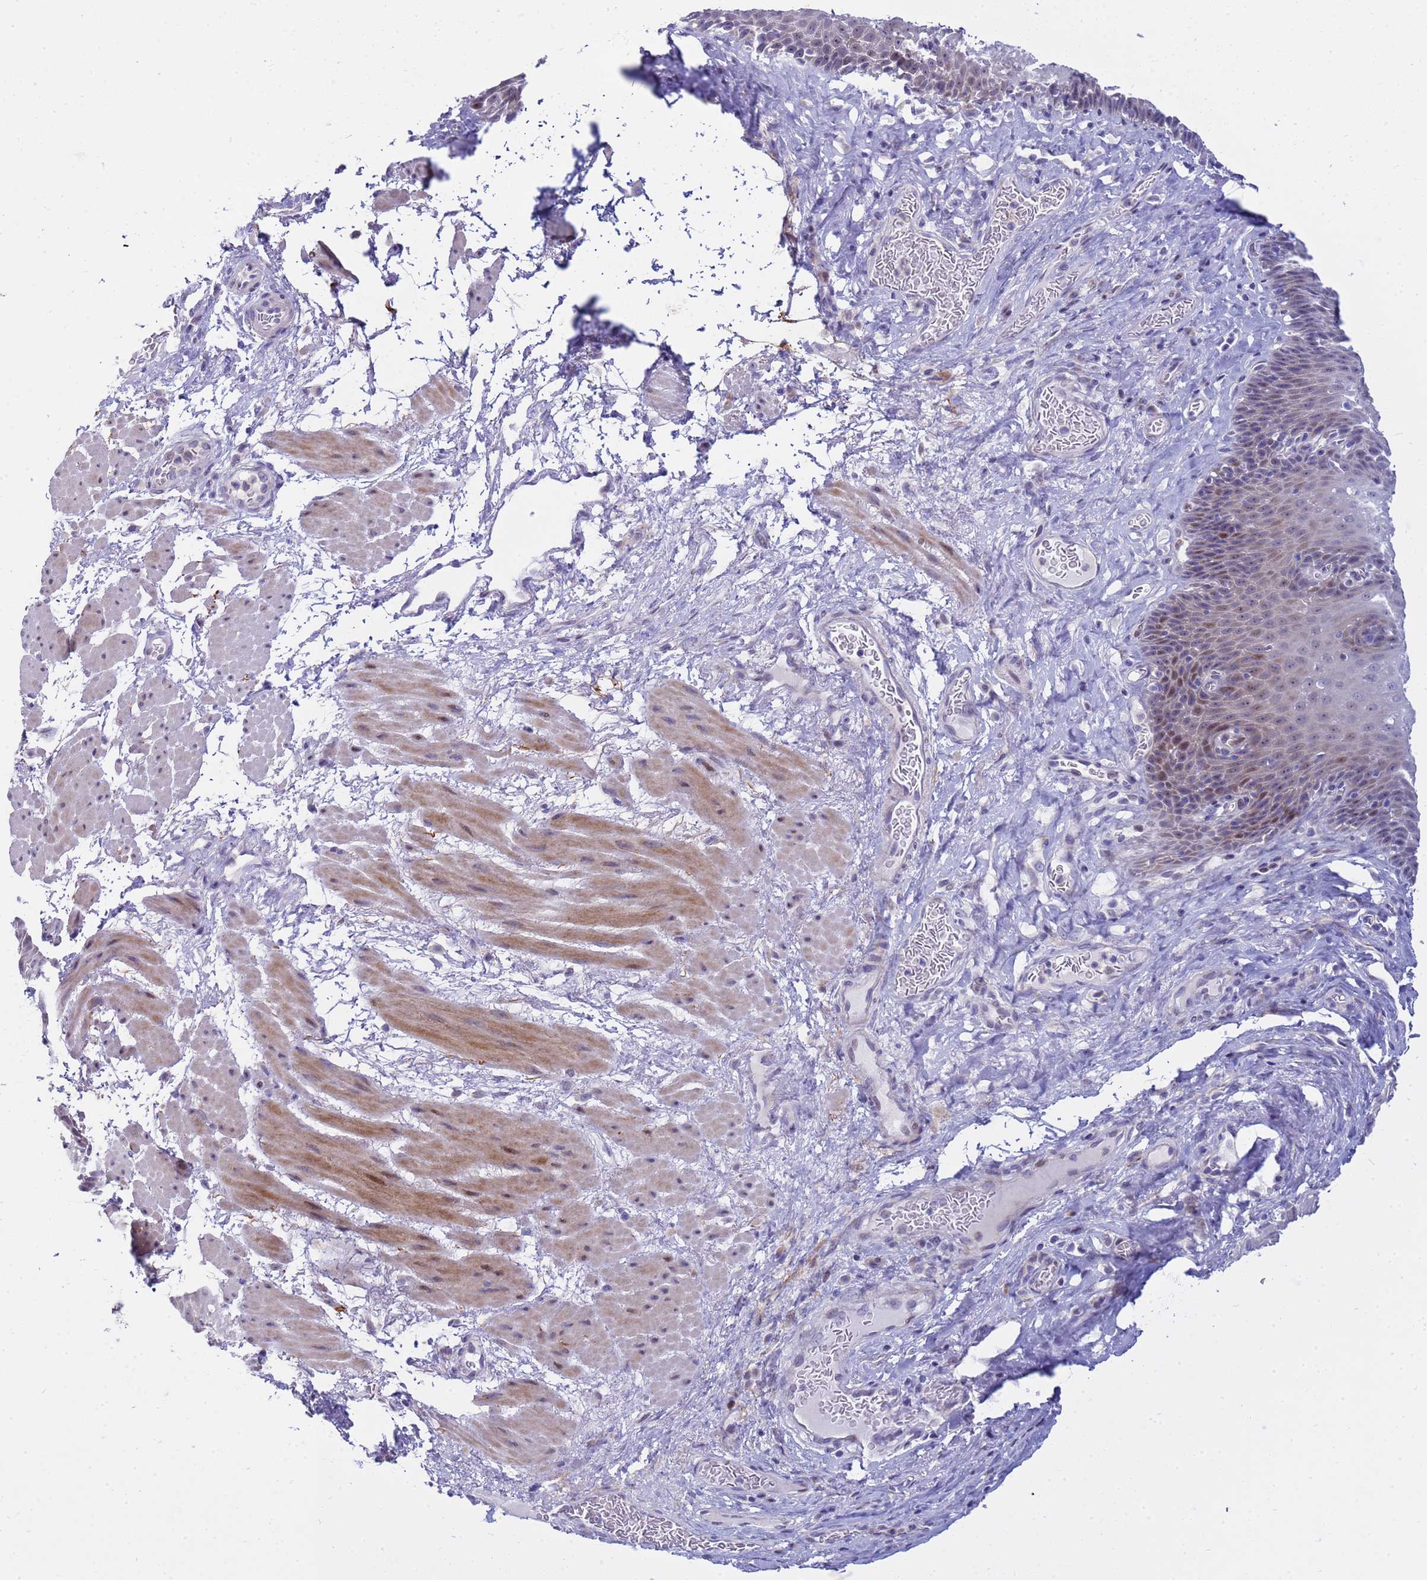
{"staining": {"intensity": "moderate", "quantity": "<25%", "location": "nuclear"}, "tissue": "esophagus", "cell_type": "Squamous epithelial cells", "image_type": "normal", "snomed": [{"axis": "morphology", "description": "Normal tissue, NOS"}, {"axis": "topography", "description": "Esophagus"}], "caption": "Brown immunohistochemical staining in benign human esophagus displays moderate nuclear staining in about <25% of squamous epithelial cells. (DAB (3,3'-diaminobenzidine) IHC with brightfield microscopy, high magnification).", "gene": "LRATD1", "patient": {"sex": "male", "age": 60}}